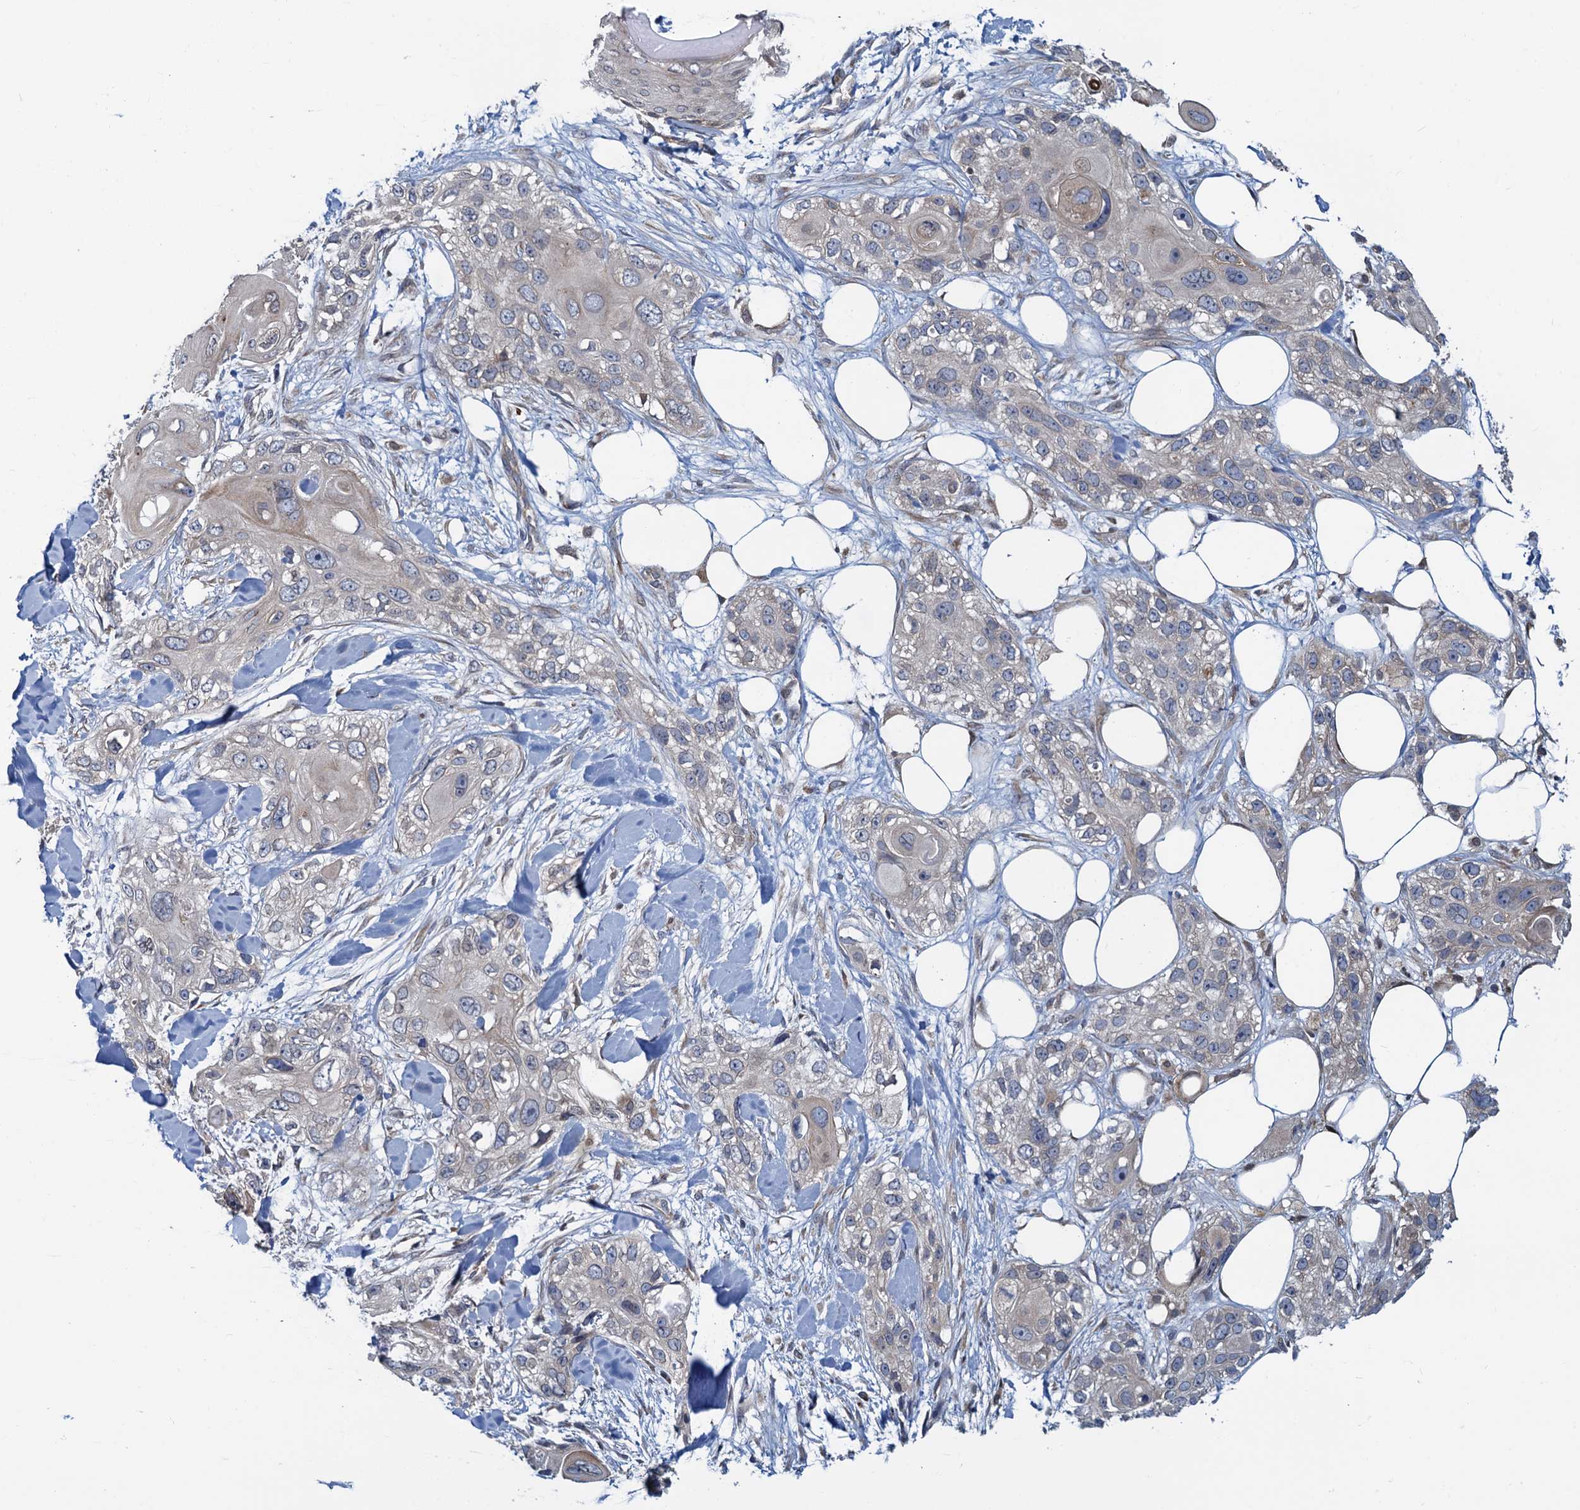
{"staining": {"intensity": "weak", "quantity": "<25%", "location": "cytoplasmic/membranous"}, "tissue": "skin cancer", "cell_type": "Tumor cells", "image_type": "cancer", "snomed": [{"axis": "morphology", "description": "Normal tissue, NOS"}, {"axis": "morphology", "description": "Squamous cell carcinoma, NOS"}, {"axis": "topography", "description": "Skin"}], "caption": "Immunohistochemistry (IHC) image of neoplastic tissue: human skin cancer (squamous cell carcinoma) stained with DAB (3,3'-diaminobenzidine) demonstrates no significant protein positivity in tumor cells.", "gene": "RNF125", "patient": {"sex": "male", "age": 72}}